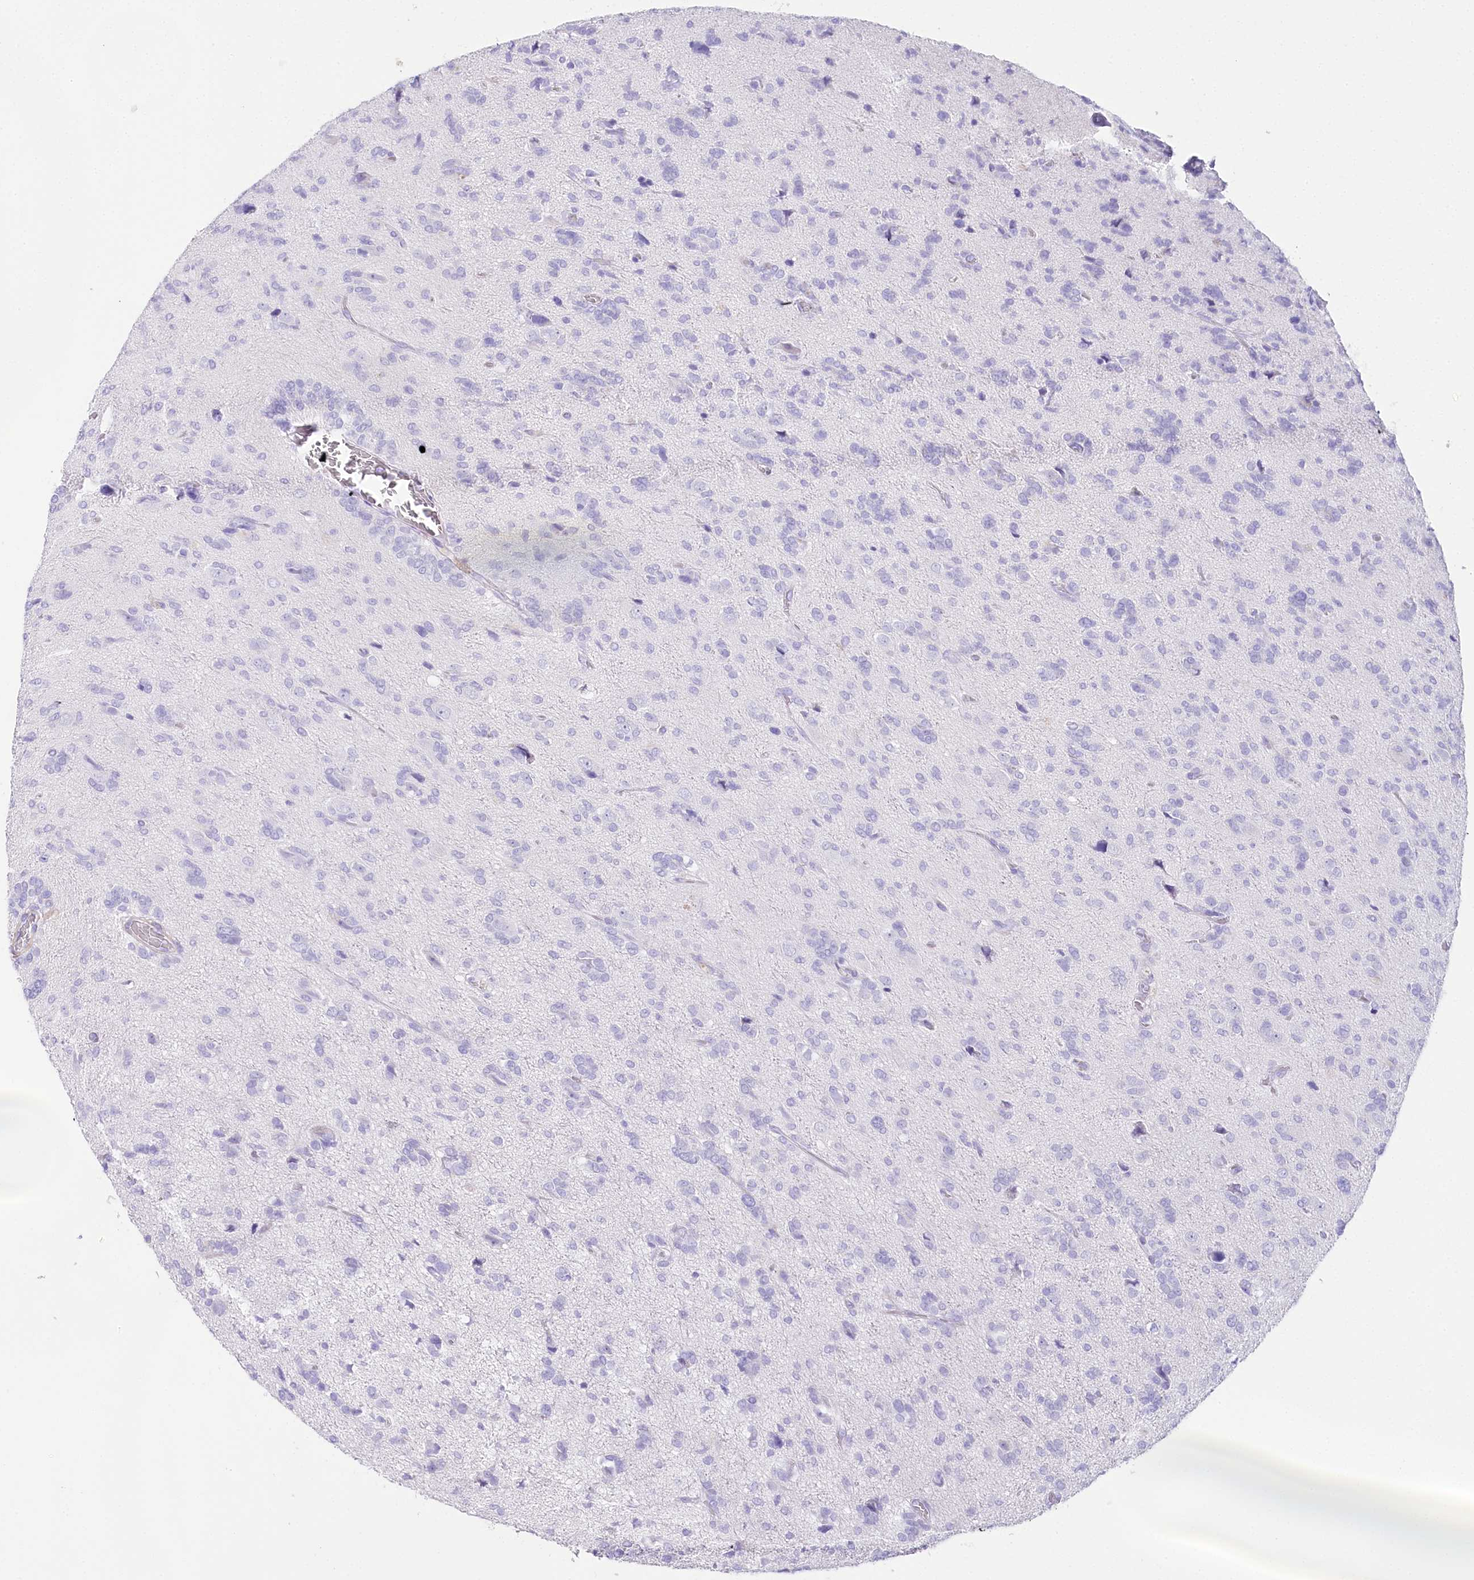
{"staining": {"intensity": "negative", "quantity": "none", "location": "none"}, "tissue": "glioma", "cell_type": "Tumor cells", "image_type": "cancer", "snomed": [{"axis": "morphology", "description": "Glioma, malignant, High grade"}, {"axis": "topography", "description": "Brain"}], "caption": "Tumor cells show no significant protein expression in glioma. (Immunohistochemistry (ihc), brightfield microscopy, high magnification).", "gene": "CSN3", "patient": {"sex": "female", "age": 59}}